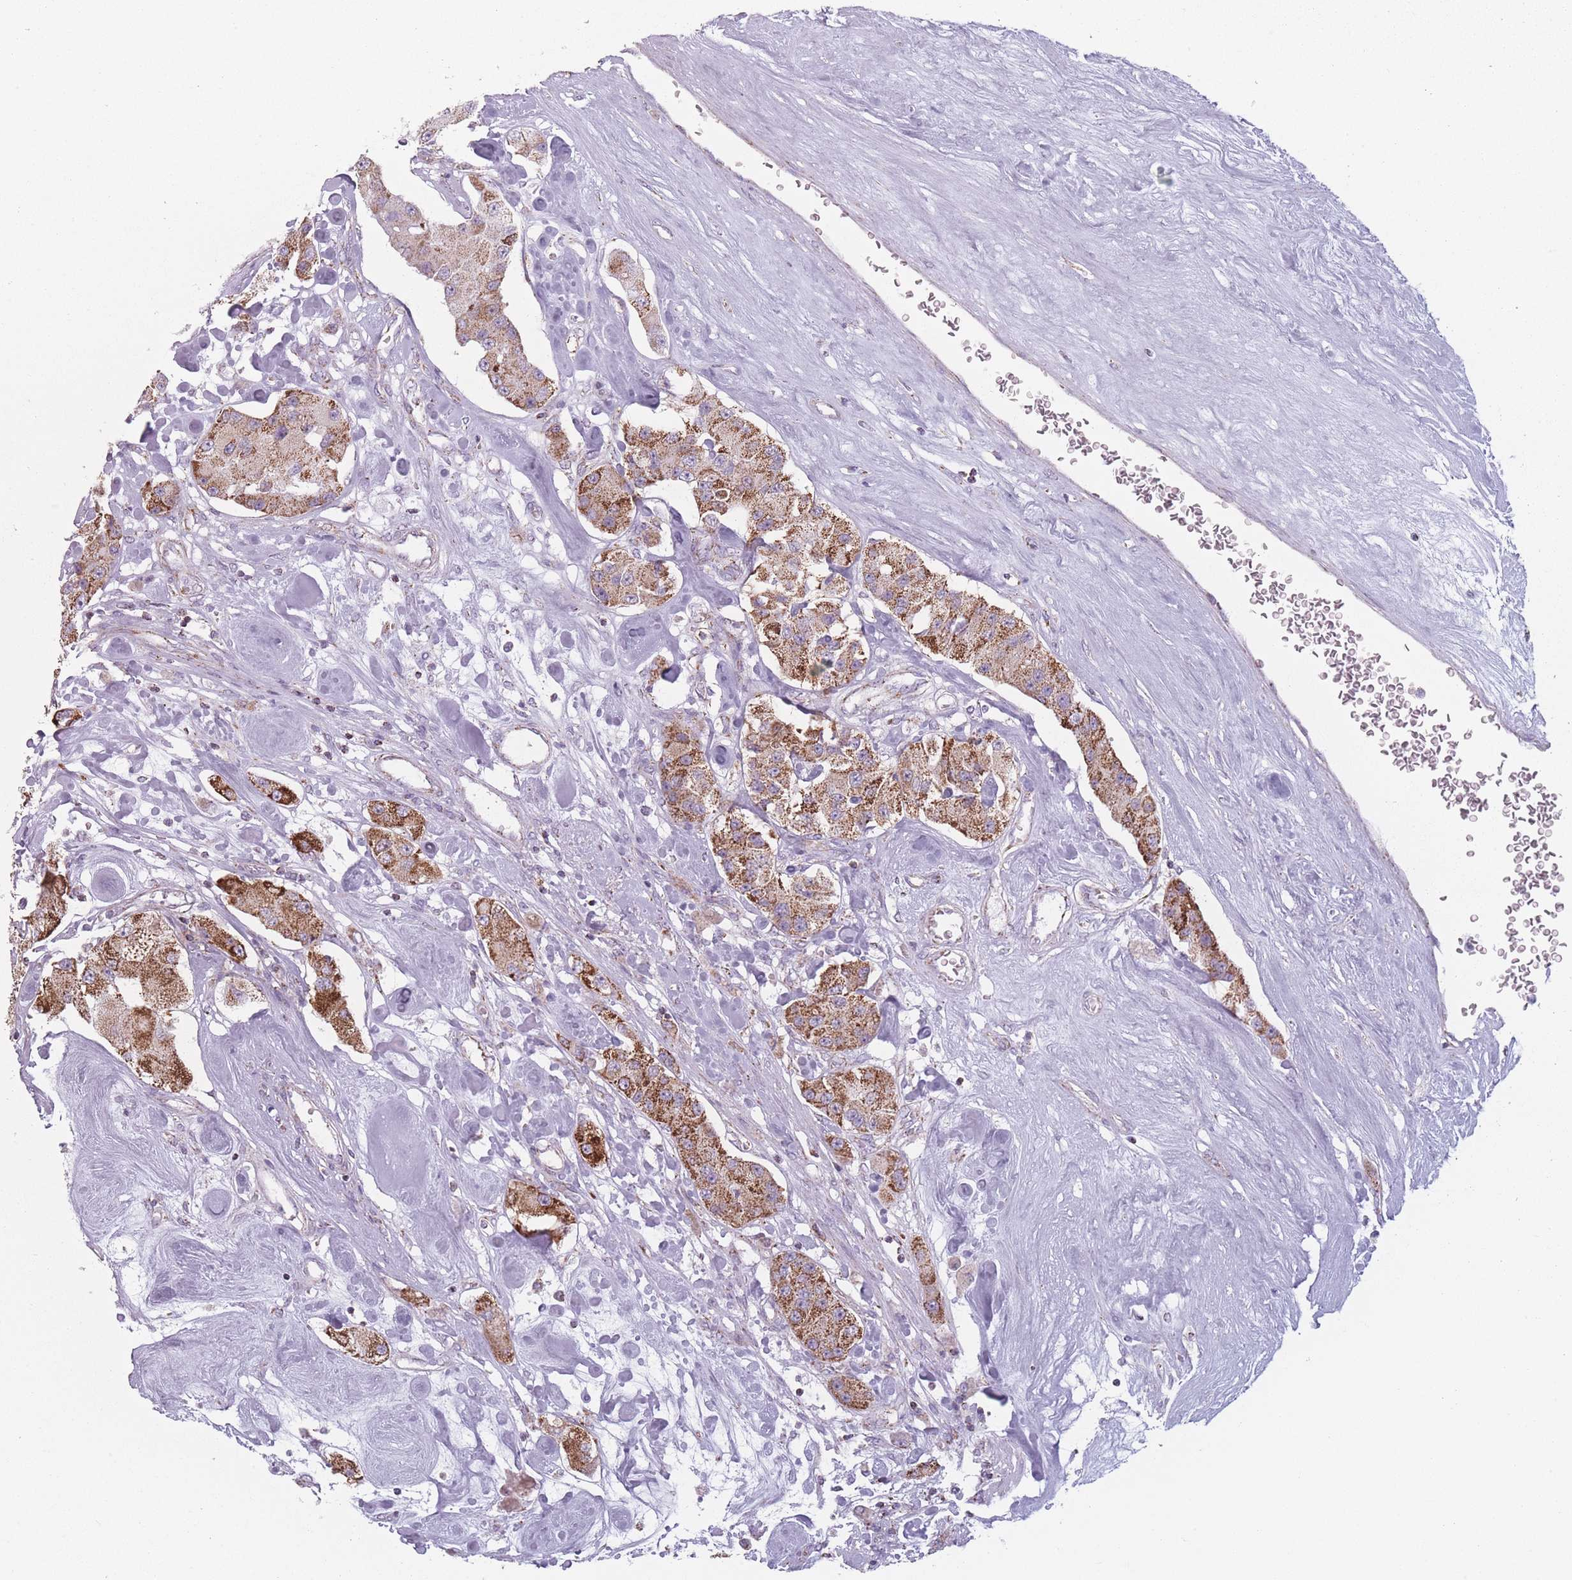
{"staining": {"intensity": "strong", "quantity": ">75%", "location": "cytoplasmic/membranous"}, "tissue": "carcinoid", "cell_type": "Tumor cells", "image_type": "cancer", "snomed": [{"axis": "morphology", "description": "Carcinoid, malignant, NOS"}, {"axis": "topography", "description": "Pancreas"}], "caption": "Malignant carcinoid tissue reveals strong cytoplasmic/membranous staining in about >75% of tumor cells, visualized by immunohistochemistry.", "gene": "DCHS1", "patient": {"sex": "male", "age": 41}}